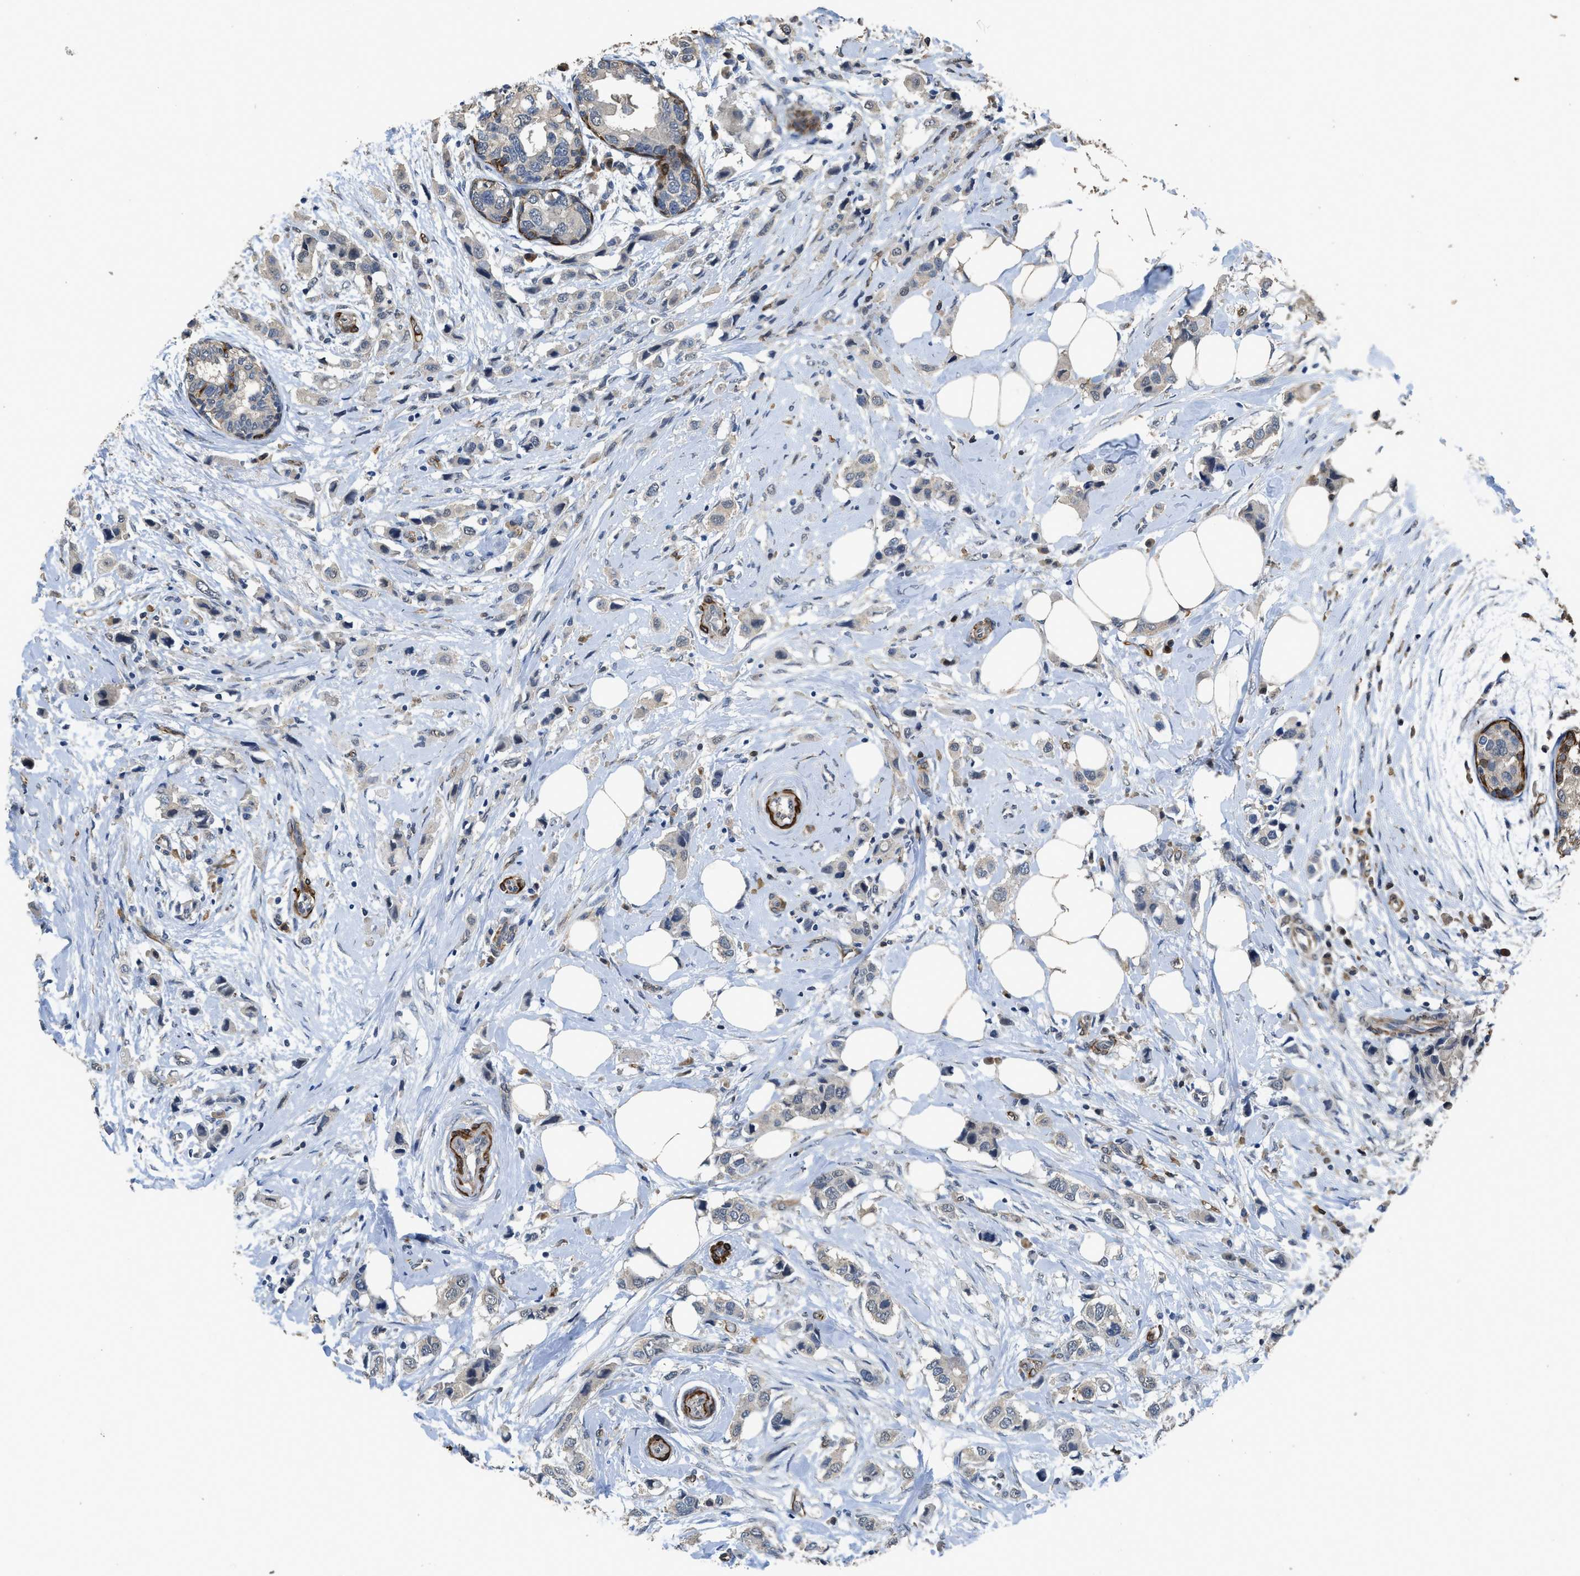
{"staining": {"intensity": "negative", "quantity": "none", "location": "none"}, "tissue": "breast cancer", "cell_type": "Tumor cells", "image_type": "cancer", "snomed": [{"axis": "morphology", "description": "Normal tissue, NOS"}, {"axis": "morphology", "description": "Duct carcinoma"}, {"axis": "topography", "description": "Breast"}], "caption": "High power microscopy micrograph of an immunohistochemistry (IHC) histopathology image of breast cancer (infiltrating ductal carcinoma), revealing no significant expression in tumor cells.", "gene": "SYNM", "patient": {"sex": "female", "age": 50}}